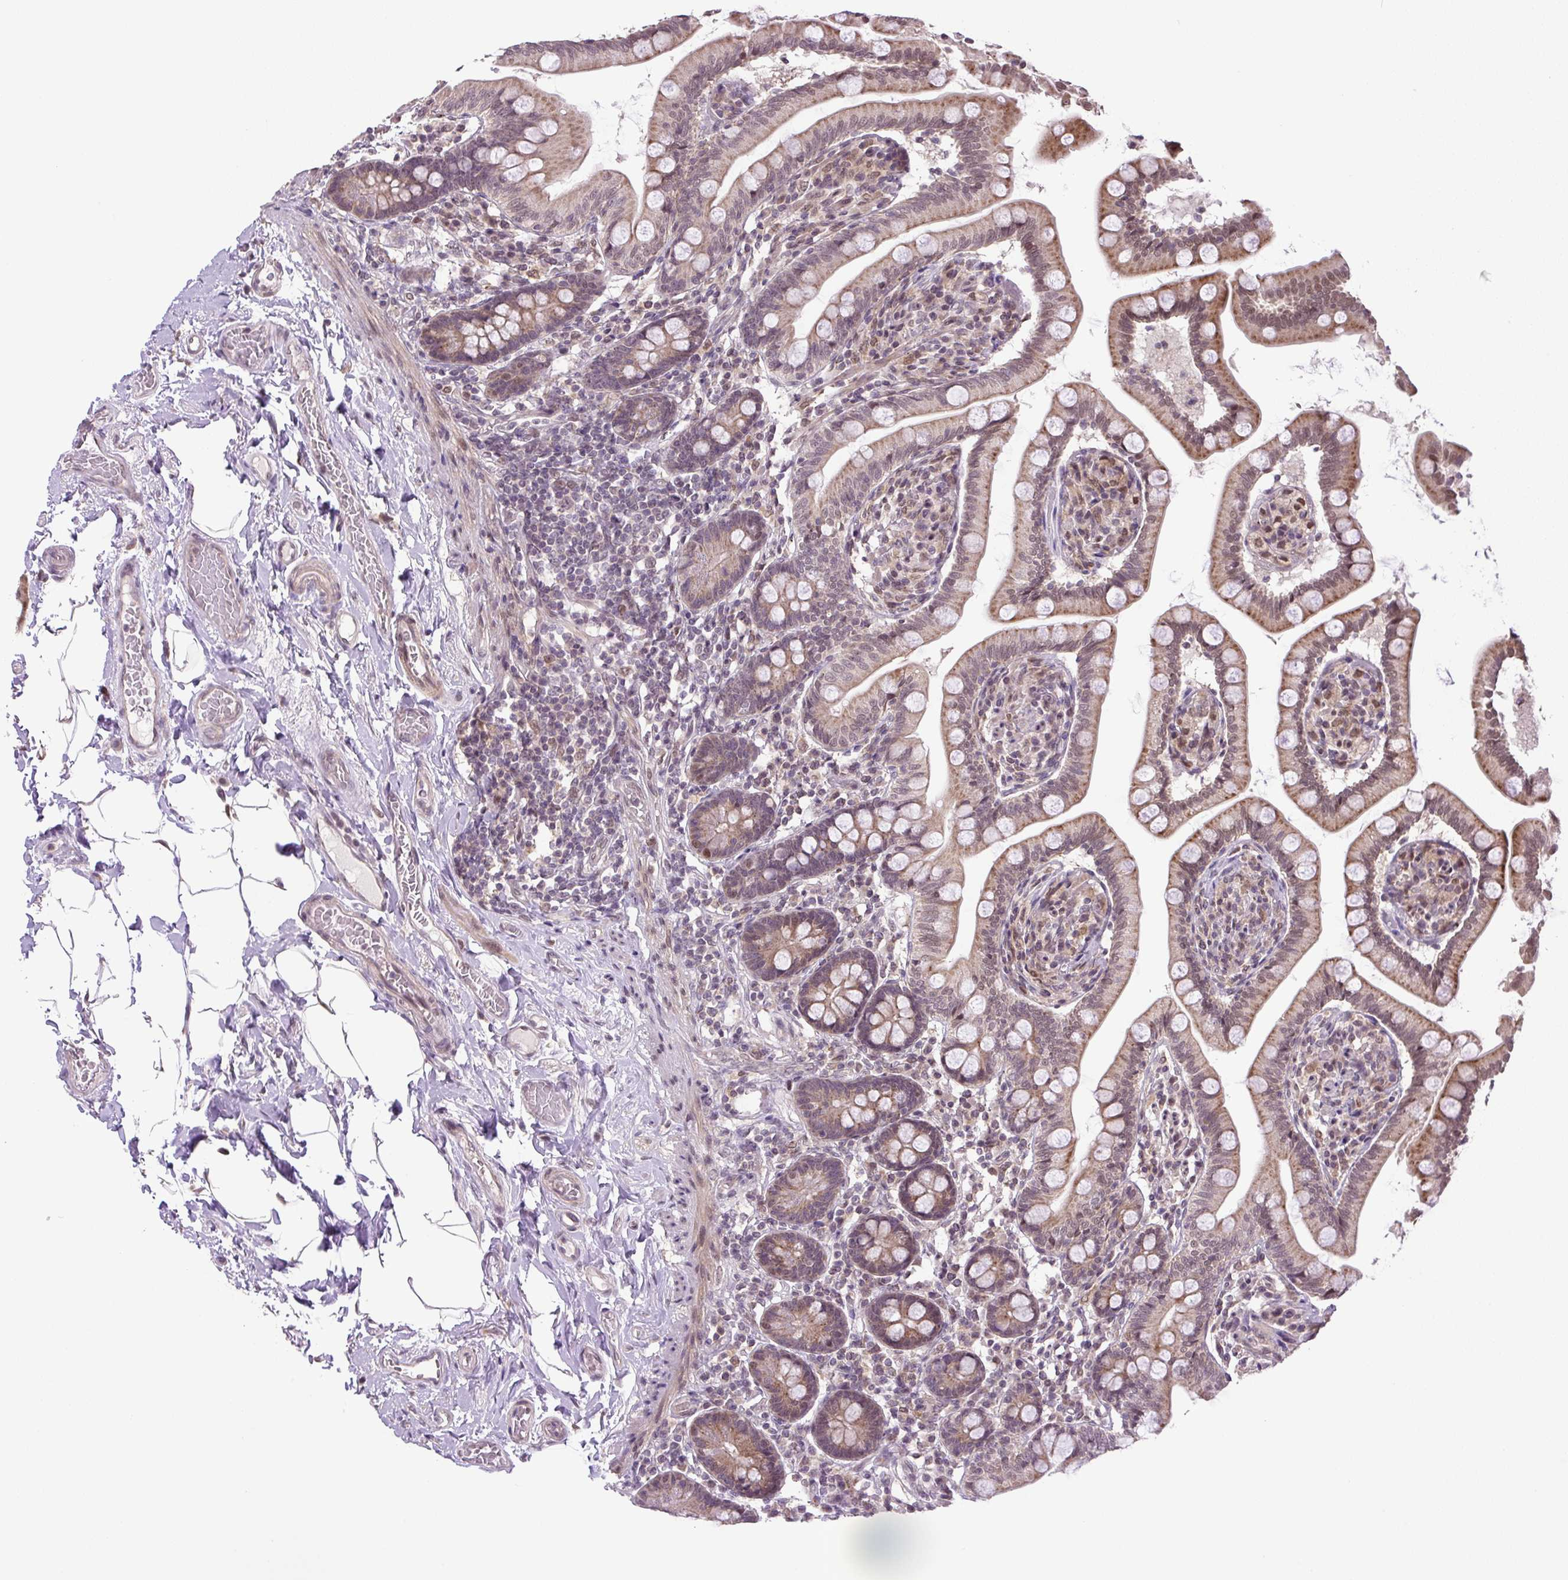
{"staining": {"intensity": "strong", "quantity": ">75%", "location": "cytoplasmic/membranous,nuclear"}, "tissue": "small intestine", "cell_type": "Glandular cells", "image_type": "normal", "snomed": [{"axis": "morphology", "description": "Normal tissue, NOS"}, {"axis": "topography", "description": "Small intestine"}], "caption": "DAB immunohistochemical staining of normal small intestine exhibits strong cytoplasmic/membranous,nuclear protein expression in approximately >75% of glandular cells. (Stains: DAB in brown, nuclei in blue, Microscopy: brightfield microscopy at high magnification).", "gene": "KPNA1", "patient": {"sex": "female", "age": 64}}